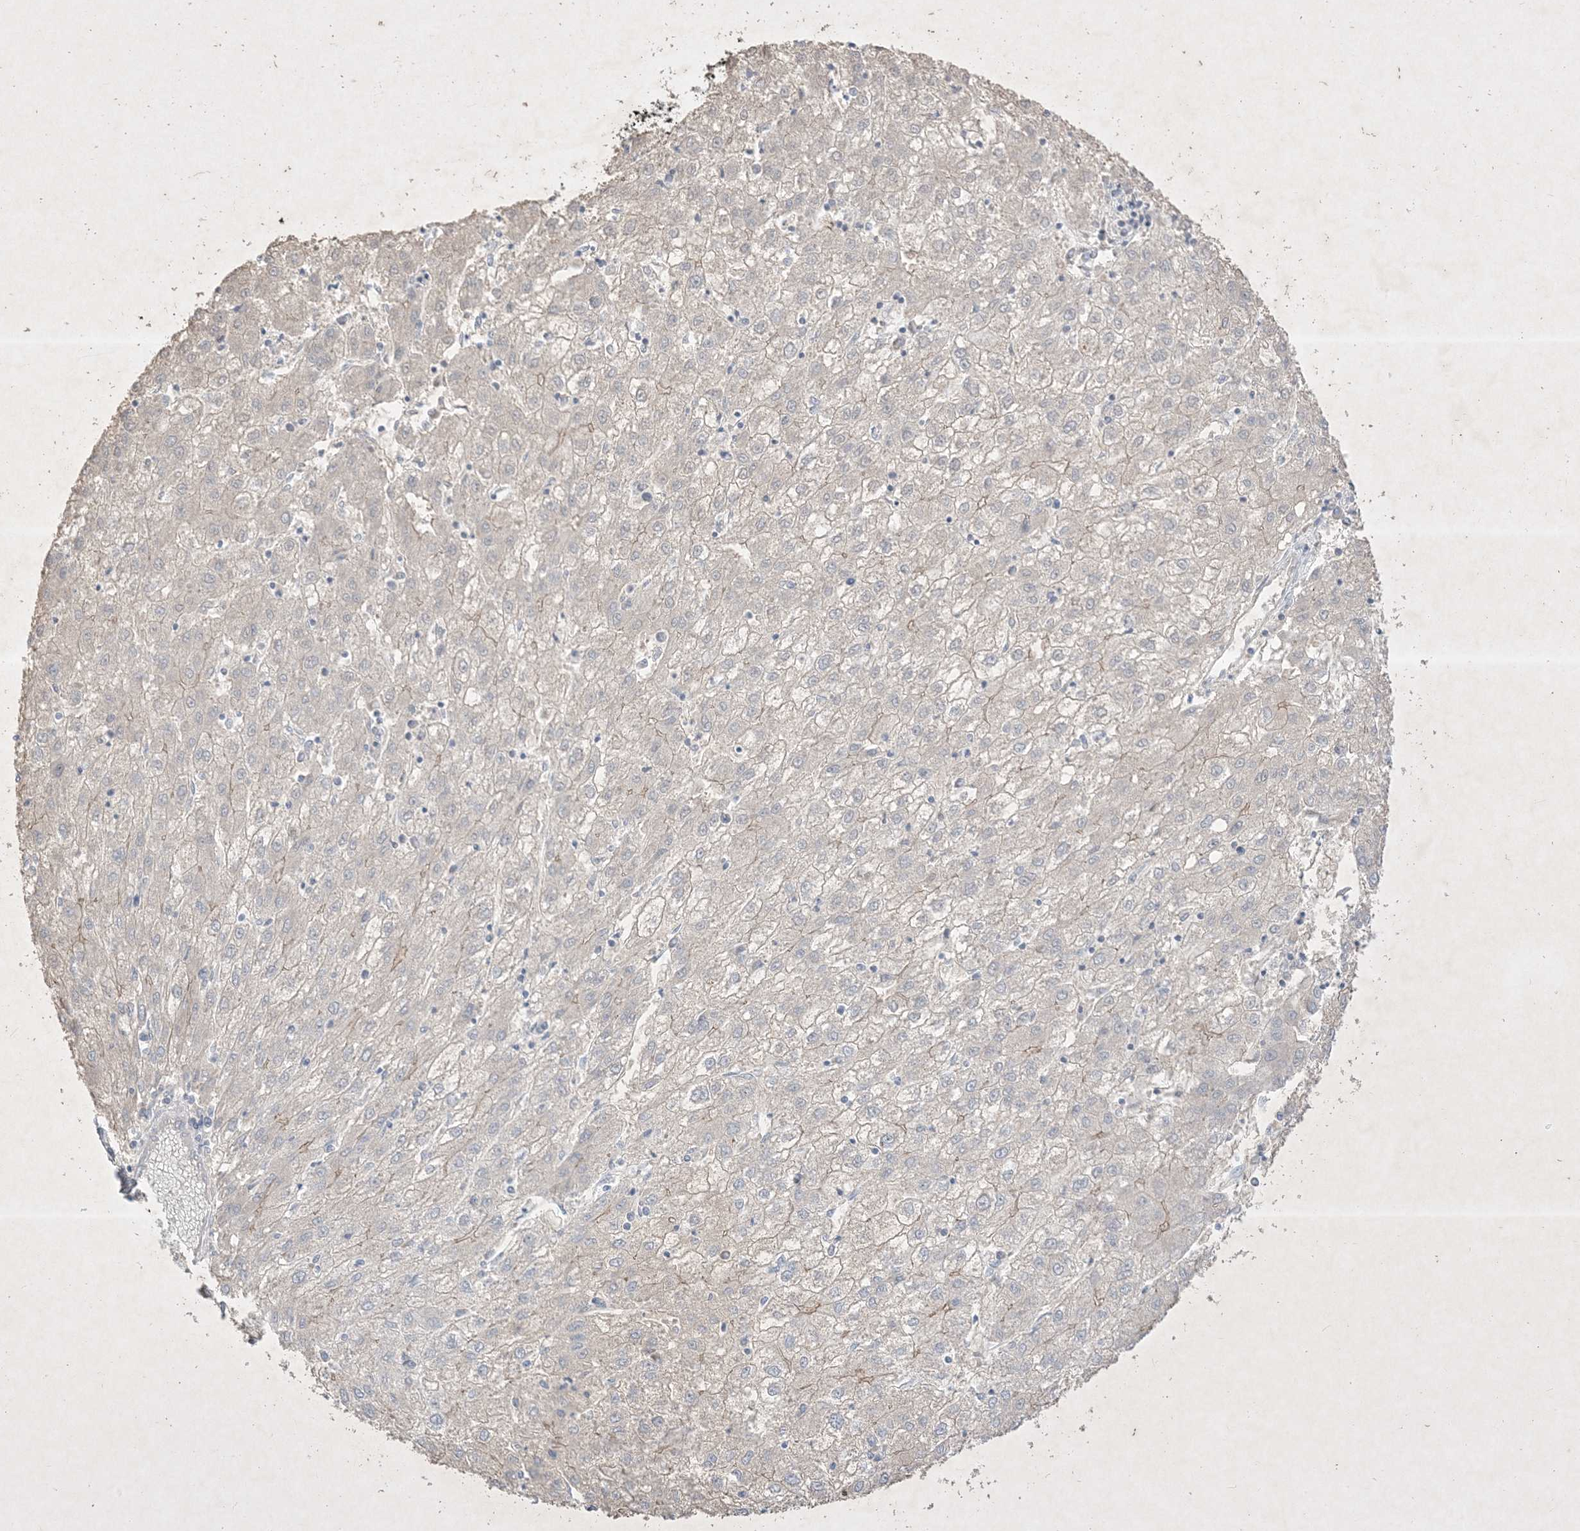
{"staining": {"intensity": "negative", "quantity": "none", "location": "none"}, "tissue": "liver cancer", "cell_type": "Tumor cells", "image_type": "cancer", "snomed": [{"axis": "morphology", "description": "Carcinoma, Hepatocellular, NOS"}, {"axis": "topography", "description": "Liver"}], "caption": "An image of human liver cancer (hepatocellular carcinoma) is negative for staining in tumor cells. The staining is performed using DAB brown chromogen with nuclei counter-stained in using hematoxylin.", "gene": "PLEKHA3", "patient": {"sex": "male", "age": 72}}